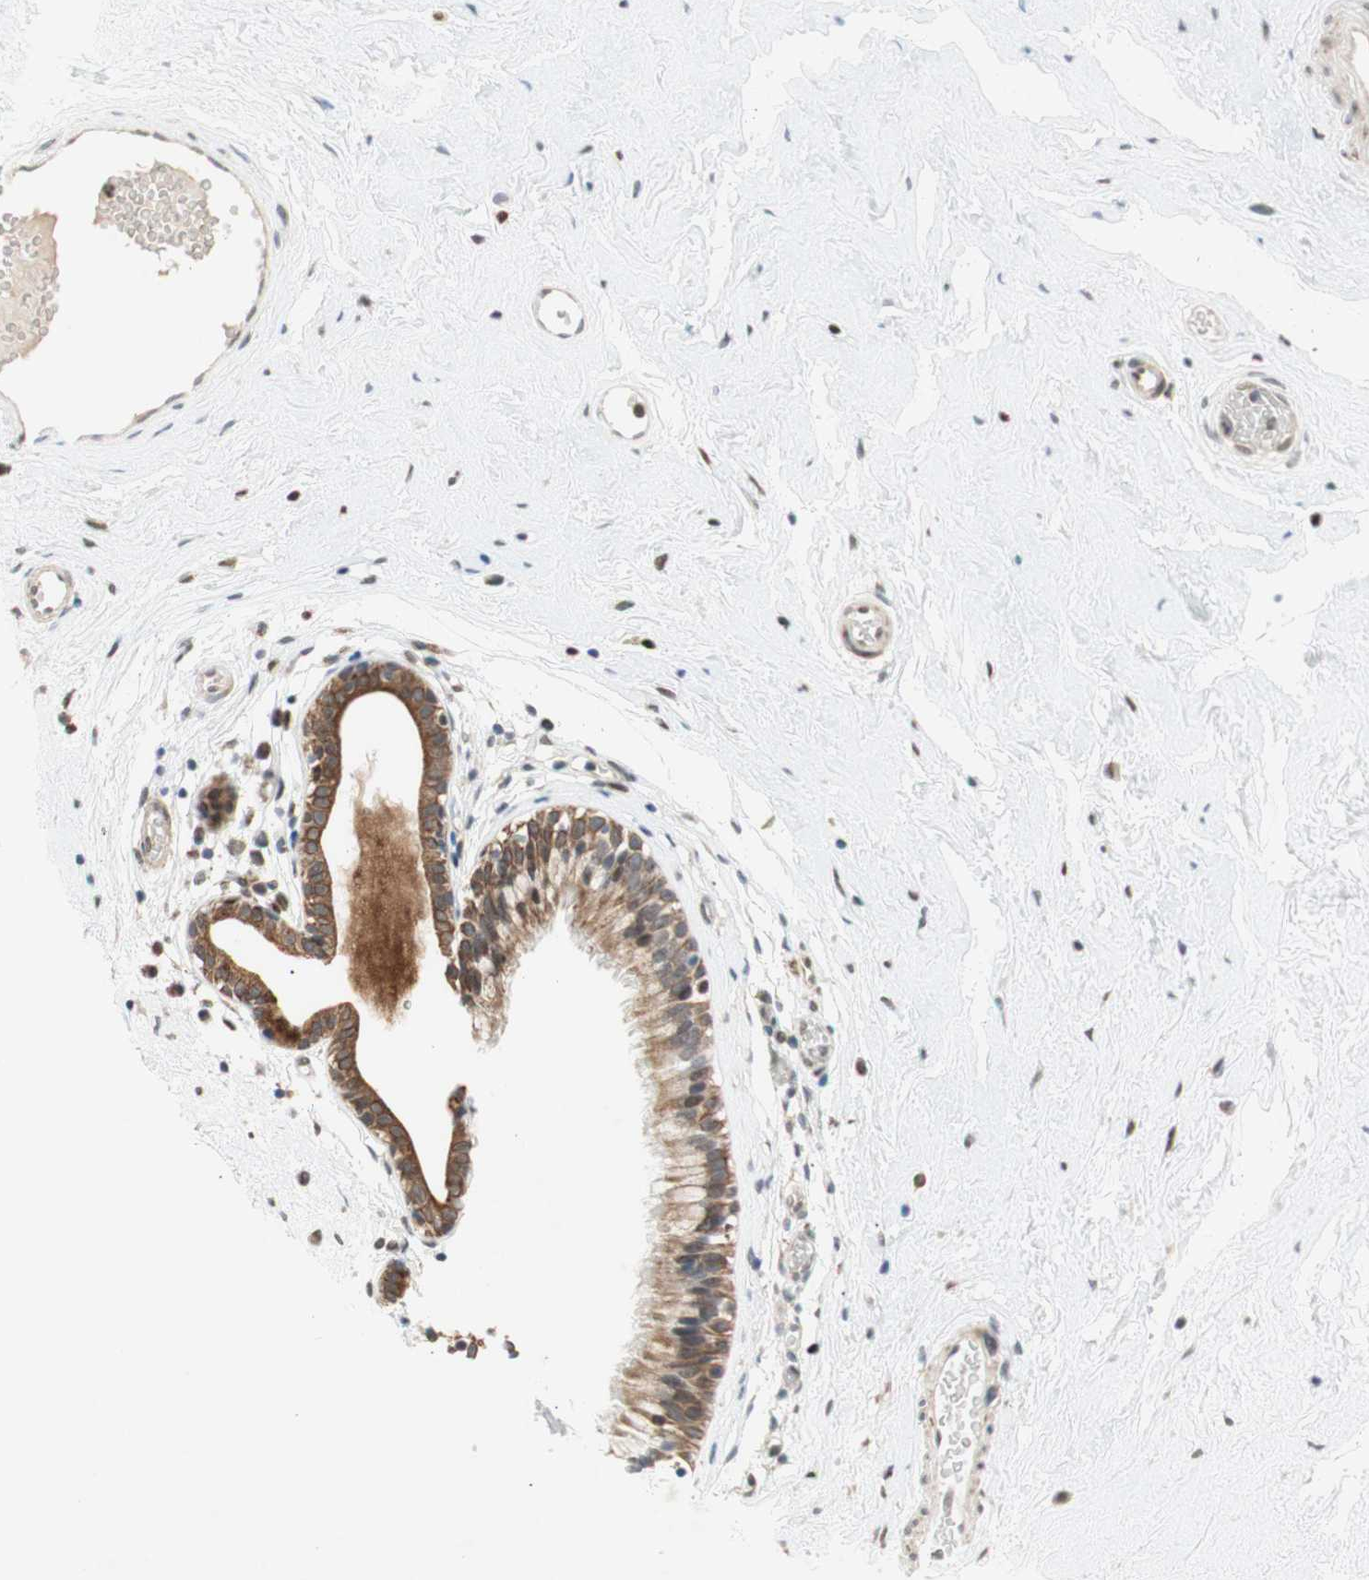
{"staining": {"intensity": "strong", "quantity": "25%-75%", "location": "cytoplasmic/membranous,nuclear"}, "tissue": "nasopharynx", "cell_type": "Respiratory epithelial cells", "image_type": "normal", "snomed": [{"axis": "morphology", "description": "Normal tissue, NOS"}, {"axis": "morphology", "description": "Inflammation, NOS"}, {"axis": "topography", "description": "Nasopharynx"}], "caption": "The image reveals immunohistochemical staining of normal nasopharynx. There is strong cytoplasmic/membranous,nuclear expression is identified in about 25%-75% of respiratory epithelial cells. The protein of interest is shown in brown color, while the nuclei are stained blue.", "gene": "DNMT3A", "patient": {"sex": "male", "age": 48}}